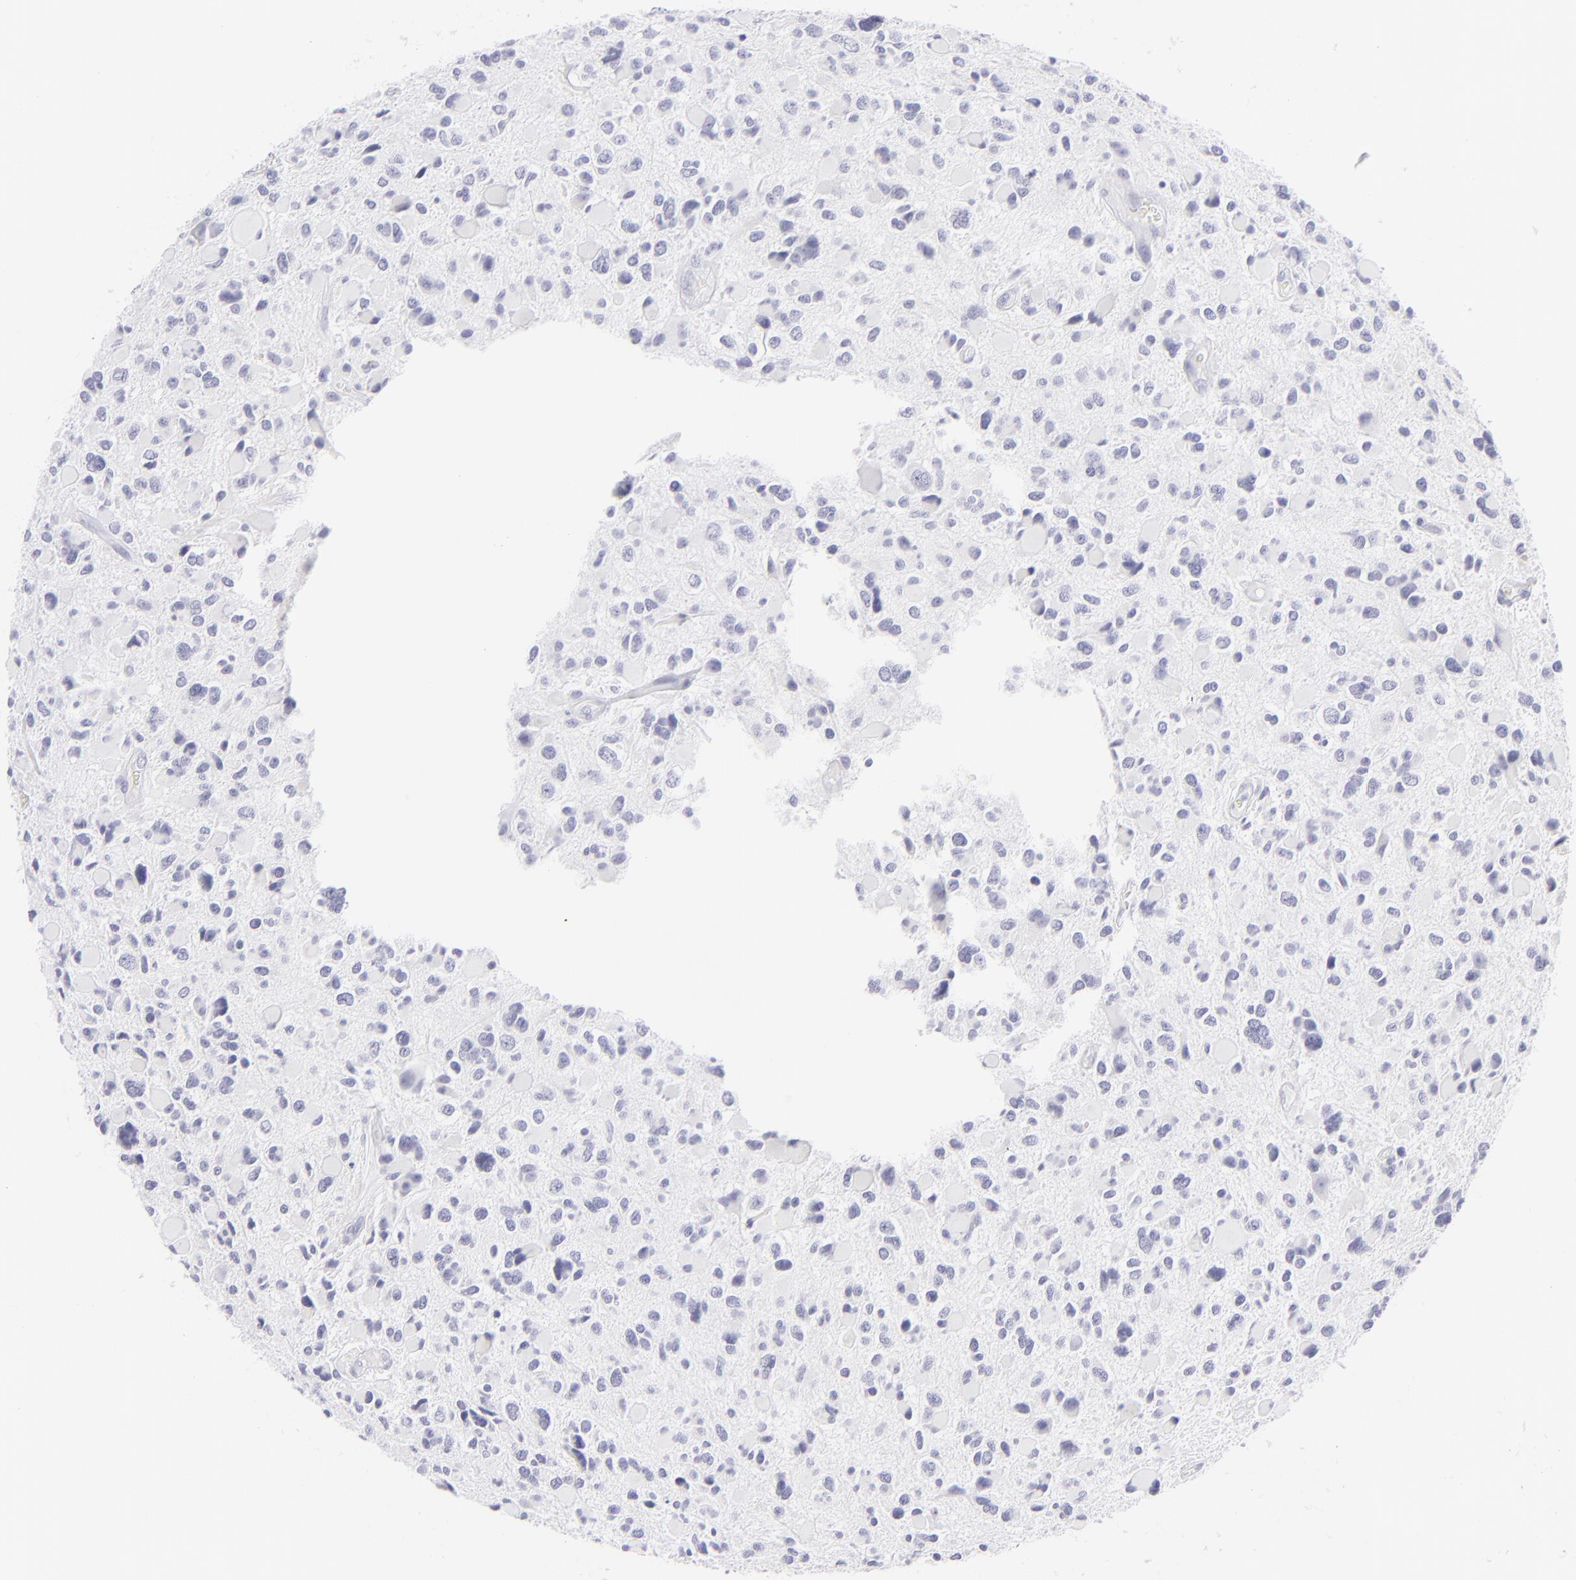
{"staining": {"intensity": "negative", "quantity": "none", "location": "none"}, "tissue": "glioma", "cell_type": "Tumor cells", "image_type": "cancer", "snomed": [{"axis": "morphology", "description": "Glioma, malignant, High grade"}, {"axis": "topography", "description": "Brain"}], "caption": "This is an IHC photomicrograph of malignant glioma (high-grade). There is no expression in tumor cells.", "gene": "FCER2", "patient": {"sex": "female", "age": 37}}